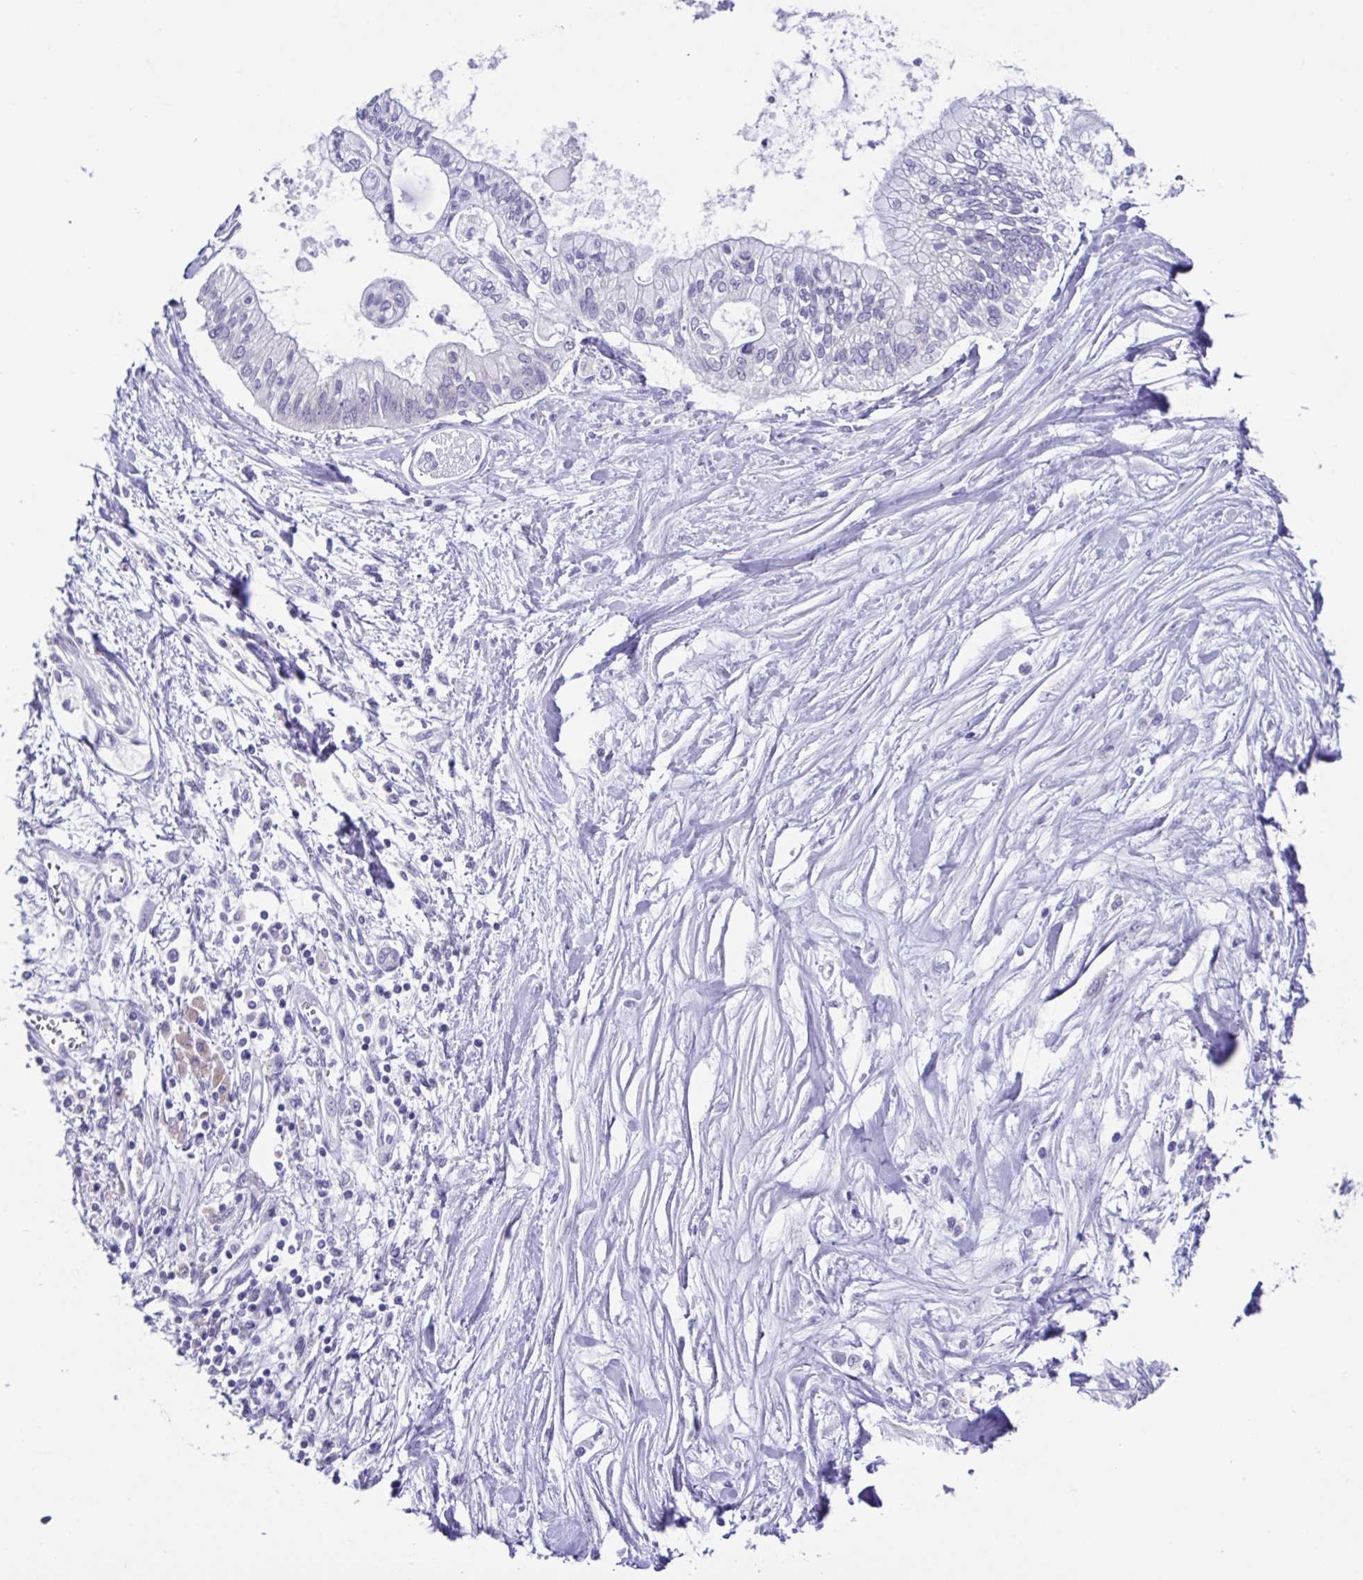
{"staining": {"intensity": "negative", "quantity": "none", "location": "none"}, "tissue": "pancreatic cancer", "cell_type": "Tumor cells", "image_type": "cancer", "snomed": [{"axis": "morphology", "description": "Adenocarcinoma, NOS"}, {"axis": "topography", "description": "Pancreas"}], "caption": "Human pancreatic cancer stained for a protein using IHC shows no staining in tumor cells.", "gene": "RDH11", "patient": {"sex": "female", "age": 77}}